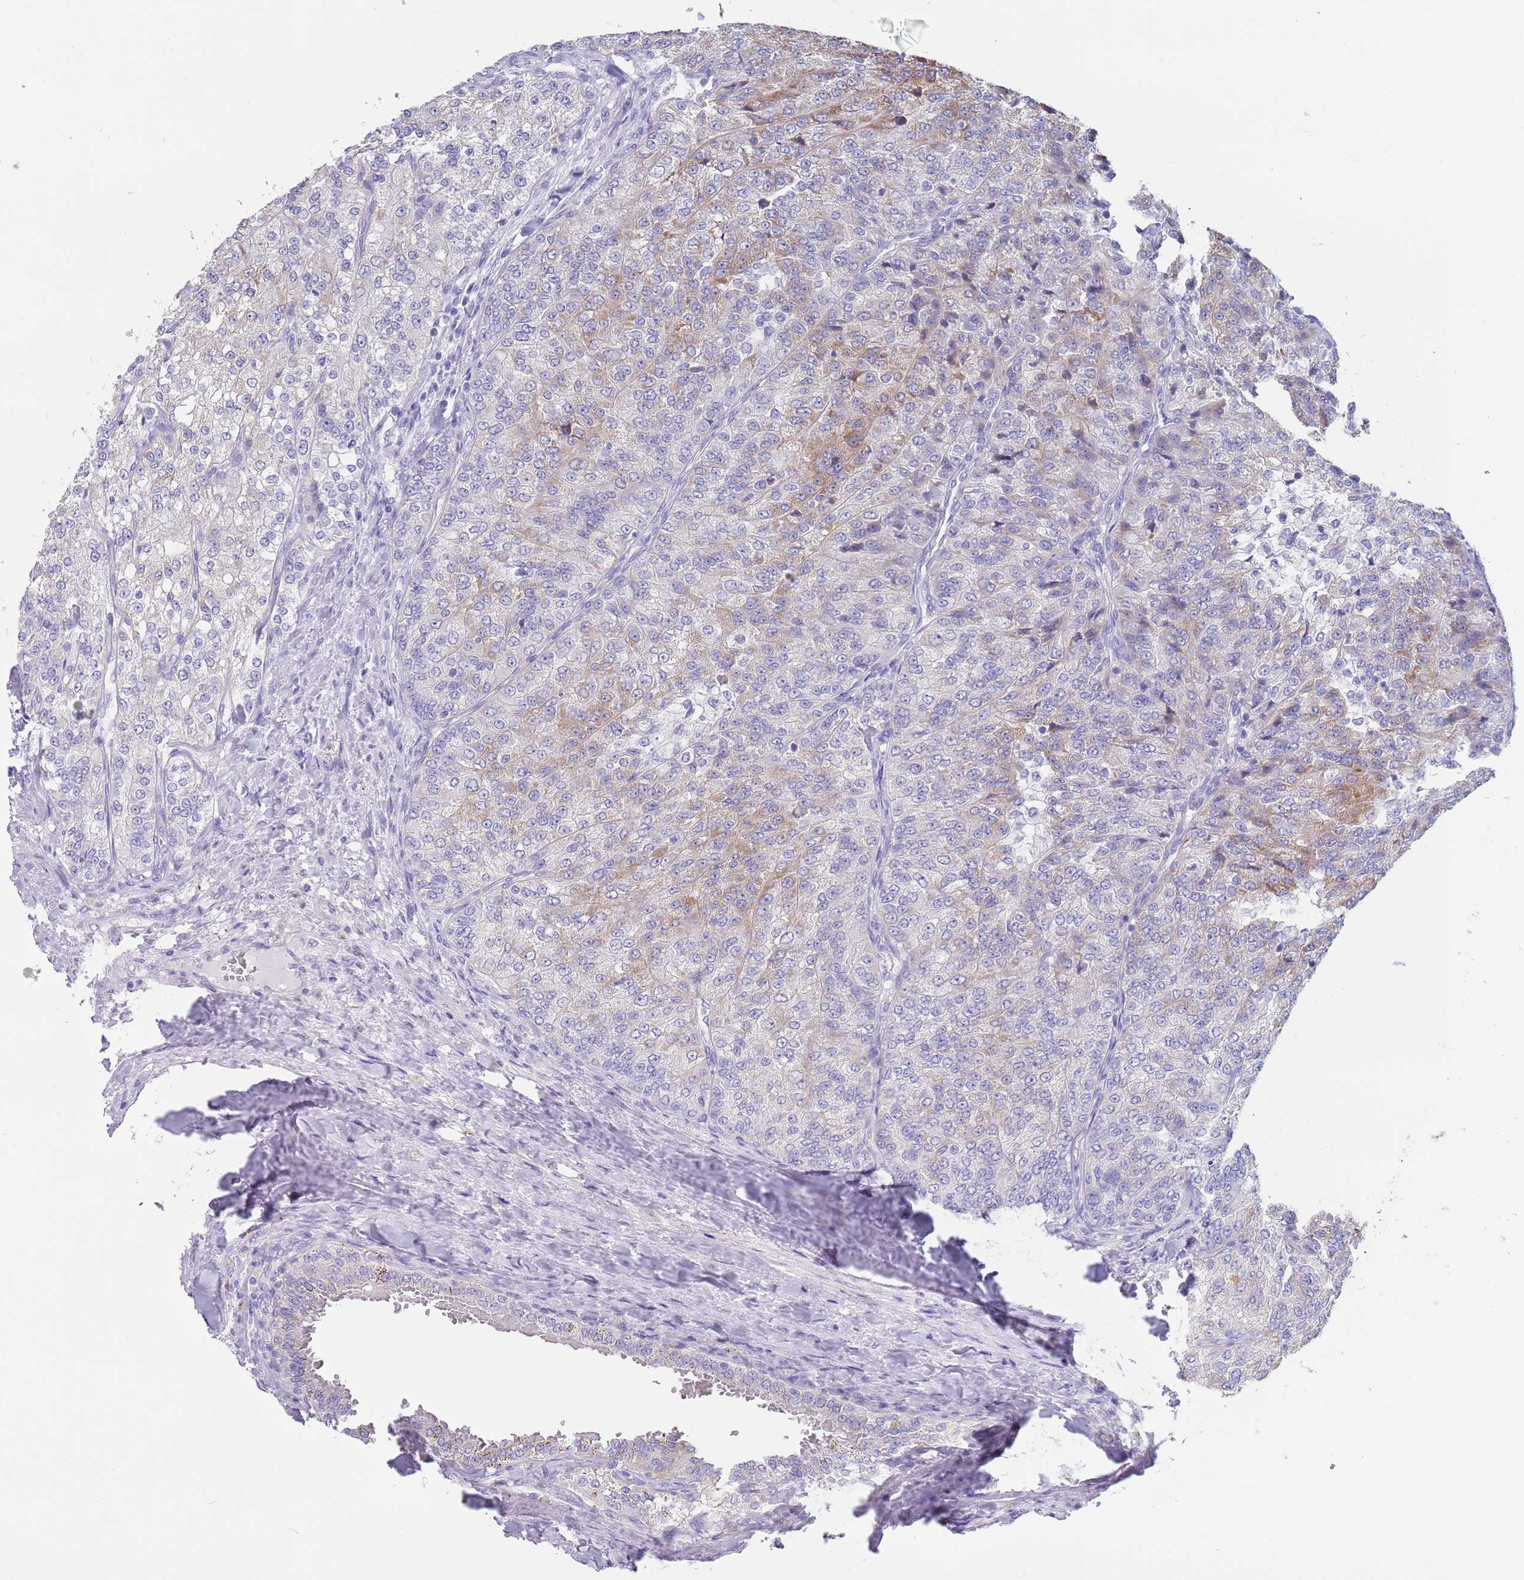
{"staining": {"intensity": "weak", "quantity": "<25%", "location": "cytoplasmic/membranous"}, "tissue": "renal cancer", "cell_type": "Tumor cells", "image_type": "cancer", "snomed": [{"axis": "morphology", "description": "Adenocarcinoma, NOS"}, {"axis": "topography", "description": "Kidney"}], "caption": "Photomicrograph shows no significant protein positivity in tumor cells of renal cancer (adenocarcinoma).", "gene": "SPIRE2", "patient": {"sex": "female", "age": 63}}